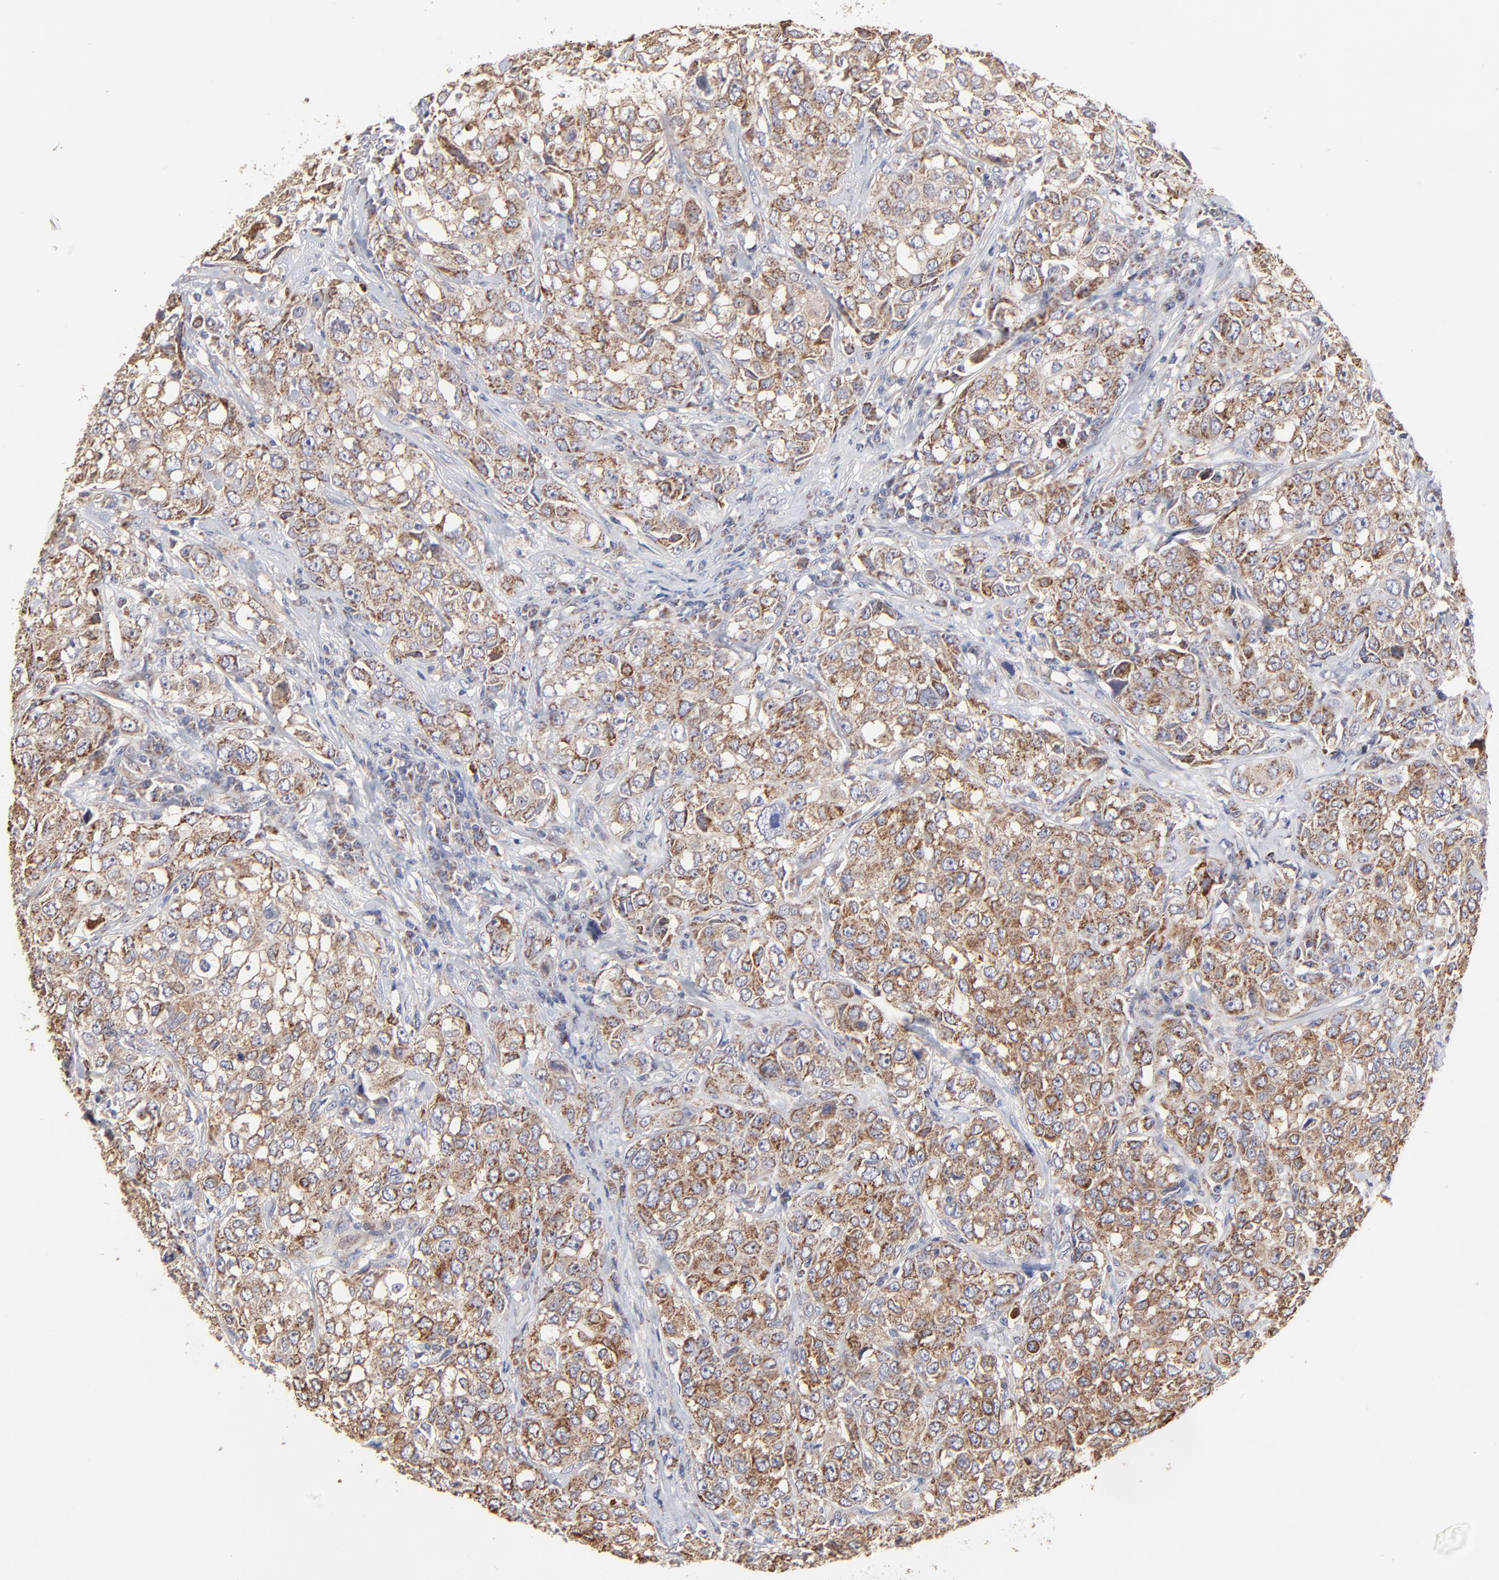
{"staining": {"intensity": "weak", "quantity": ">75%", "location": "cytoplasmic/membranous"}, "tissue": "urothelial cancer", "cell_type": "Tumor cells", "image_type": "cancer", "snomed": [{"axis": "morphology", "description": "Urothelial carcinoma, High grade"}, {"axis": "topography", "description": "Urinary bladder"}], "caption": "Urothelial cancer tissue reveals weak cytoplasmic/membranous positivity in approximately >75% of tumor cells, visualized by immunohistochemistry.", "gene": "ZNF550", "patient": {"sex": "female", "age": 75}}